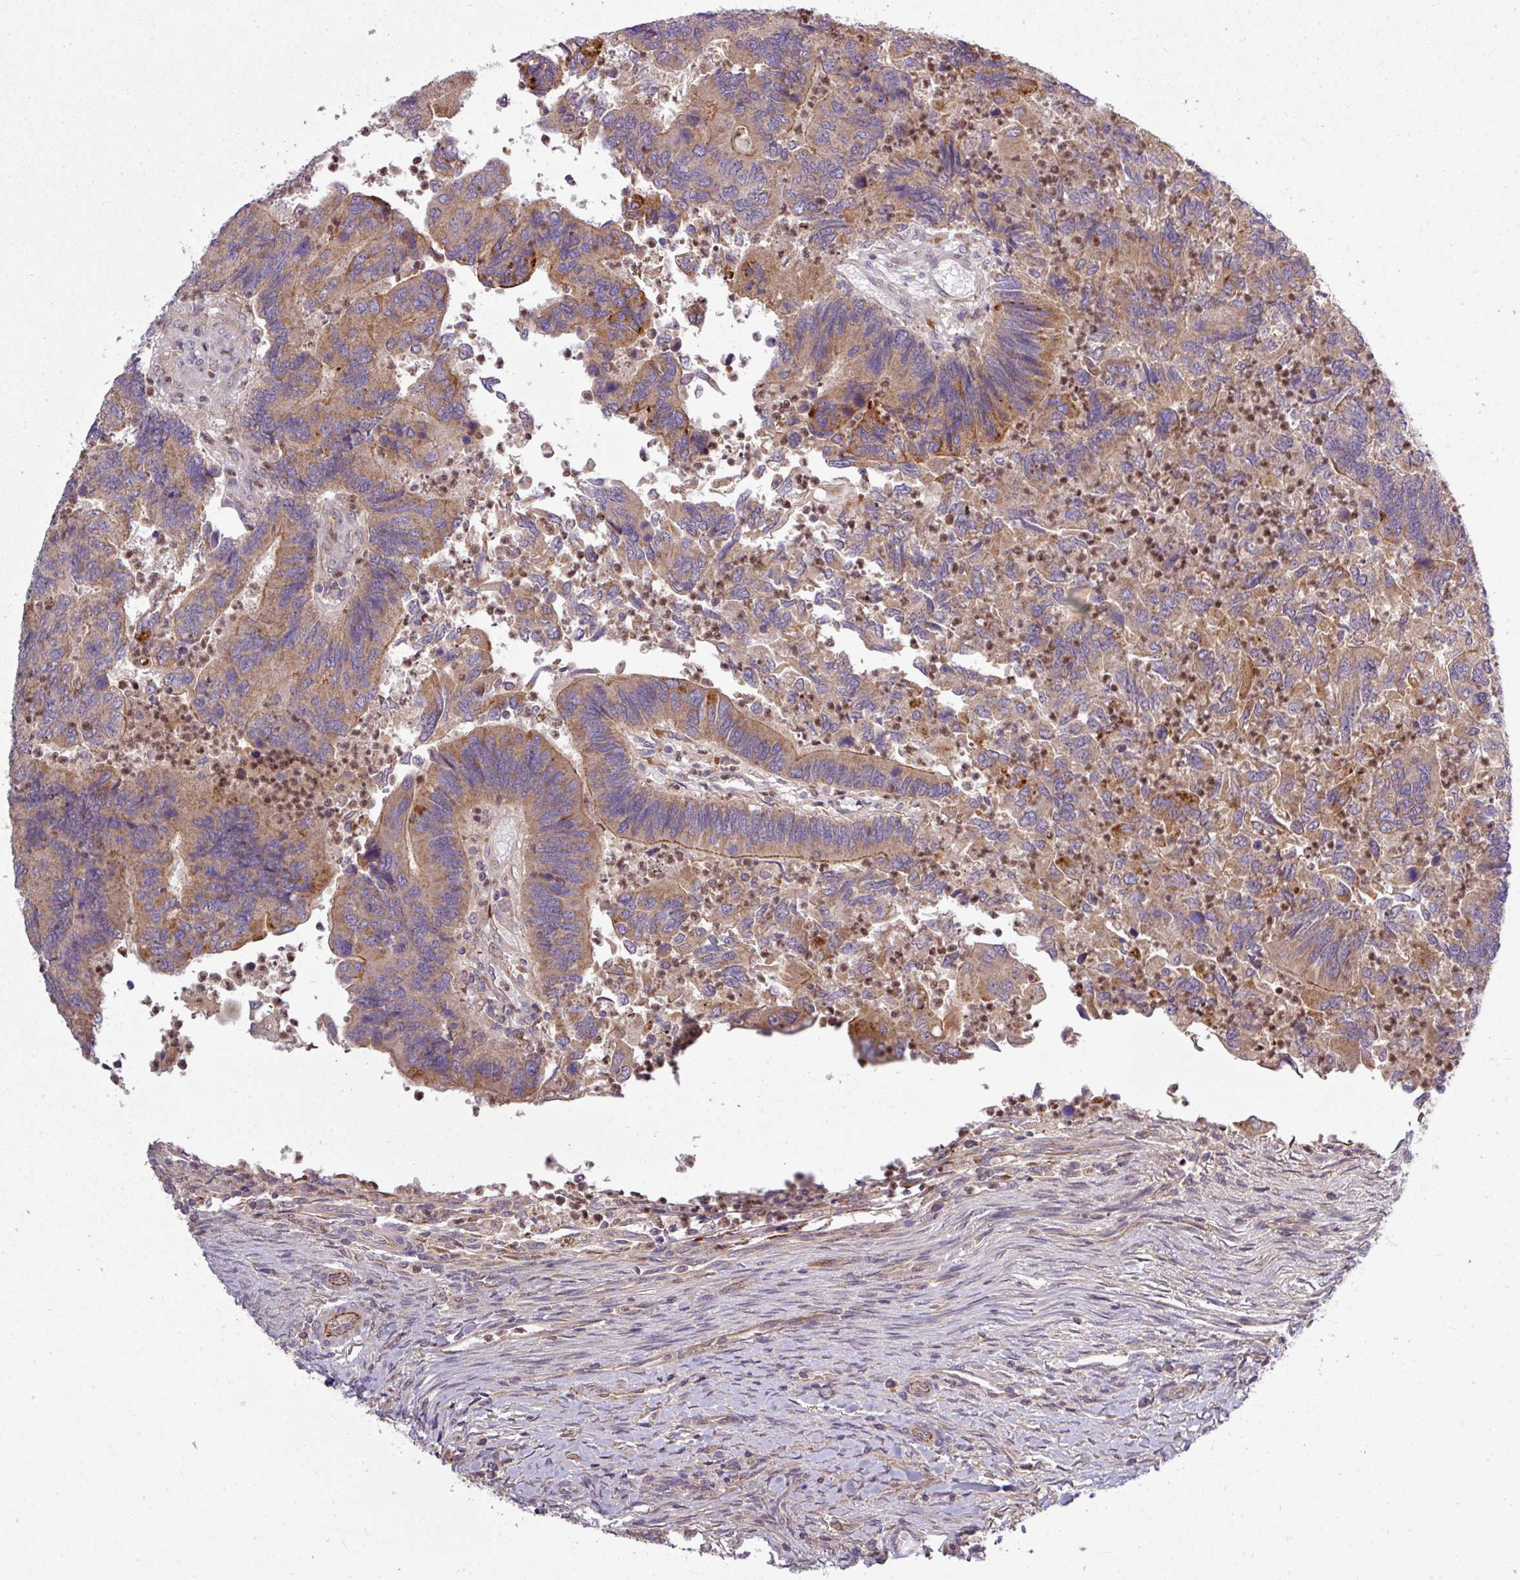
{"staining": {"intensity": "moderate", "quantity": ">75%", "location": "cytoplasmic/membranous"}, "tissue": "colorectal cancer", "cell_type": "Tumor cells", "image_type": "cancer", "snomed": [{"axis": "morphology", "description": "Adenocarcinoma, NOS"}, {"axis": "topography", "description": "Colon"}], "caption": "Adenocarcinoma (colorectal) was stained to show a protein in brown. There is medium levels of moderate cytoplasmic/membranous staining in approximately >75% of tumor cells.", "gene": "PAPLN", "patient": {"sex": "female", "age": 67}}